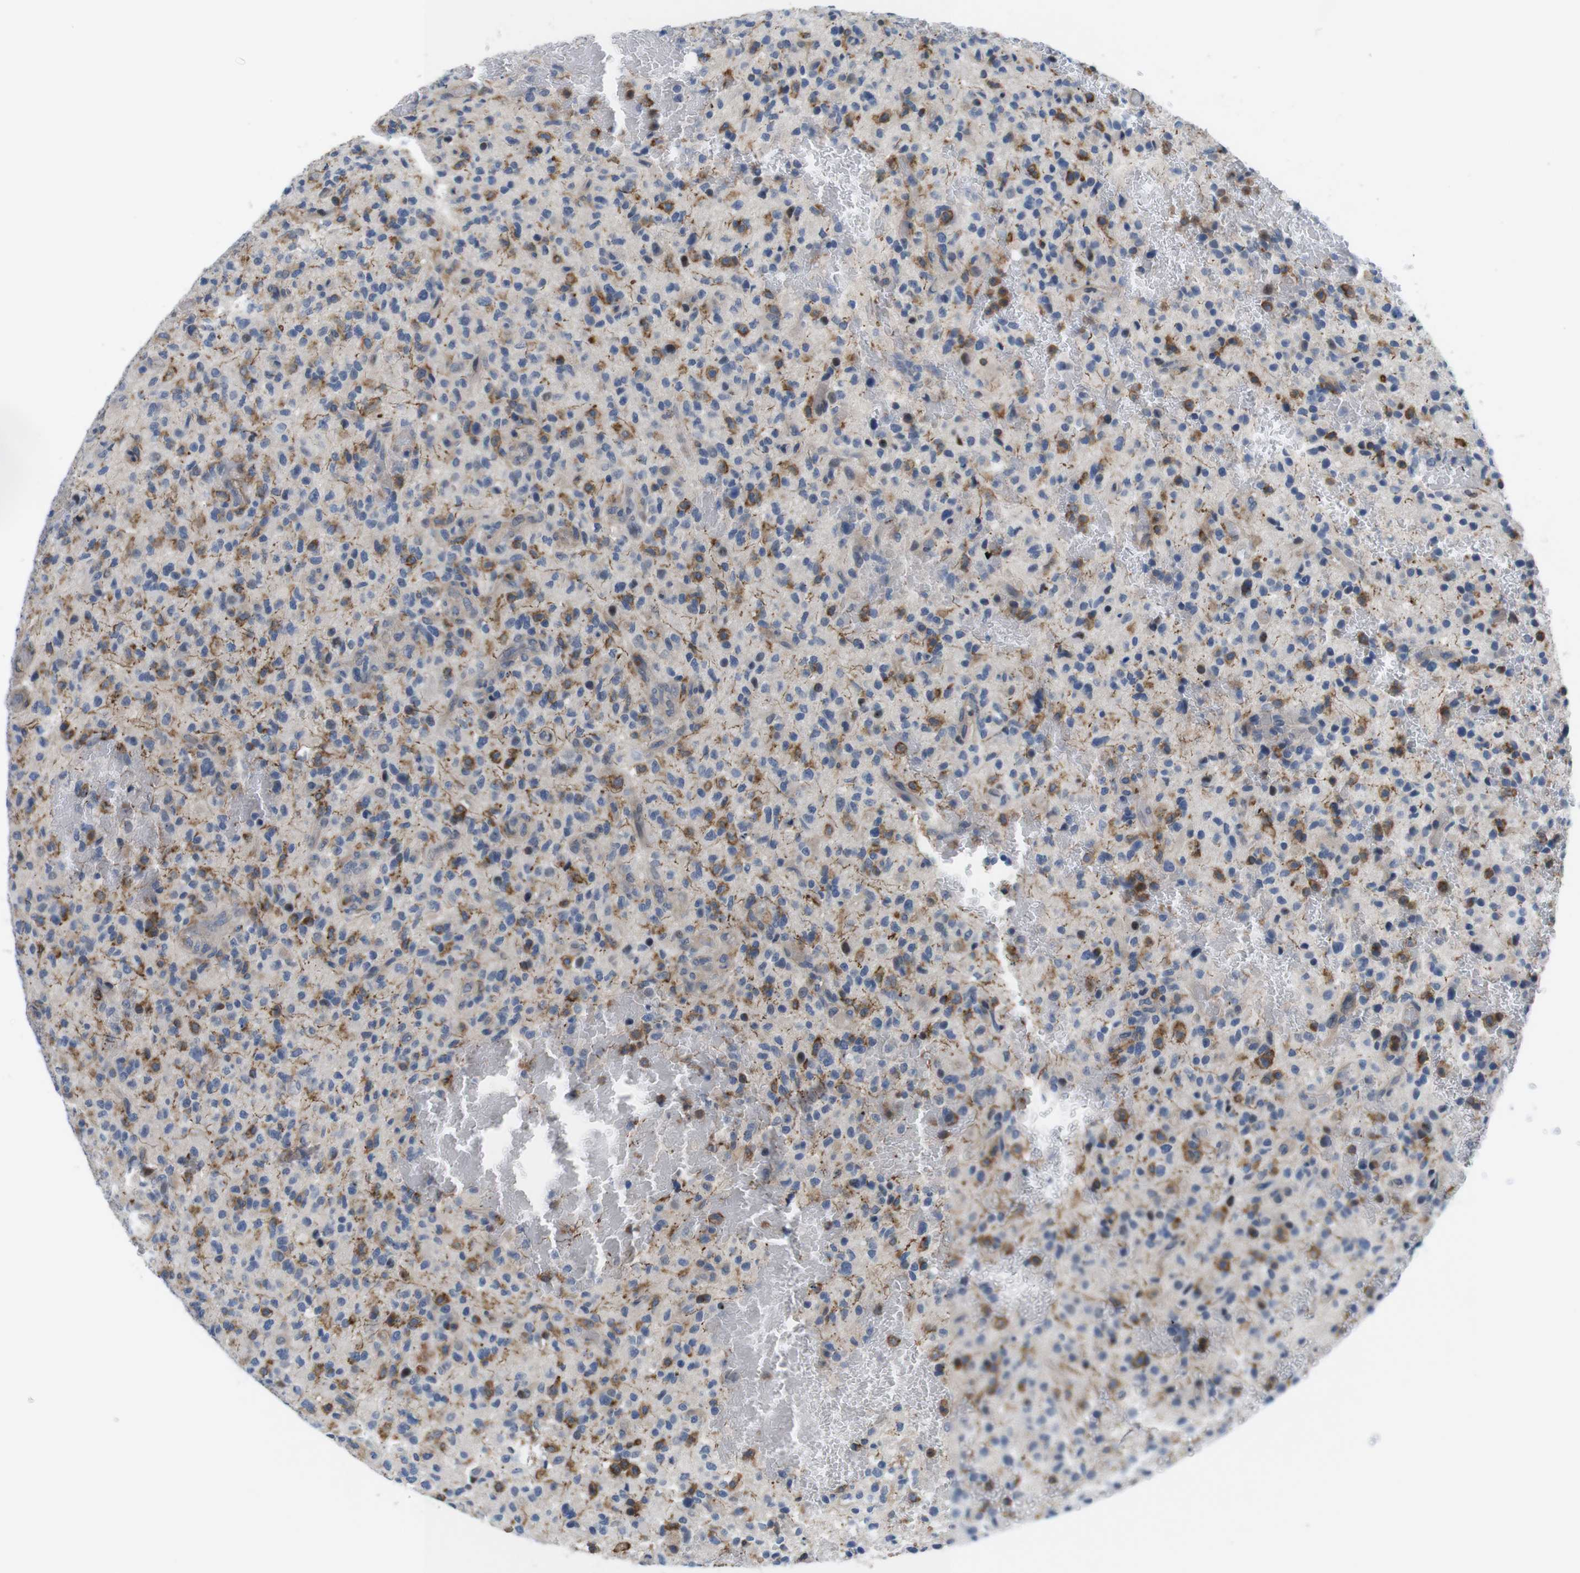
{"staining": {"intensity": "moderate", "quantity": "25%-75%", "location": "cytoplasmic/membranous"}, "tissue": "glioma", "cell_type": "Tumor cells", "image_type": "cancer", "snomed": [{"axis": "morphology", "description": "Glioma, malignant, High grade"}, {"axis": "topography", "description": "Brain"}], "caption": "IHC staining of glioma, which shows medium levels of moderate cytoplasmic/membranous staining in approximately 25%-75% of tumor cells indicating moderate cytoplasmic/membranous protein positivity. The staining was performed using DAB (3,3'-diaminobenzidine) (brown) for protein detection and nuclei were counterstained in hematoxylin (blue).", "gene": "CD300C", "patient": {"sex": "male", "age": 71}}